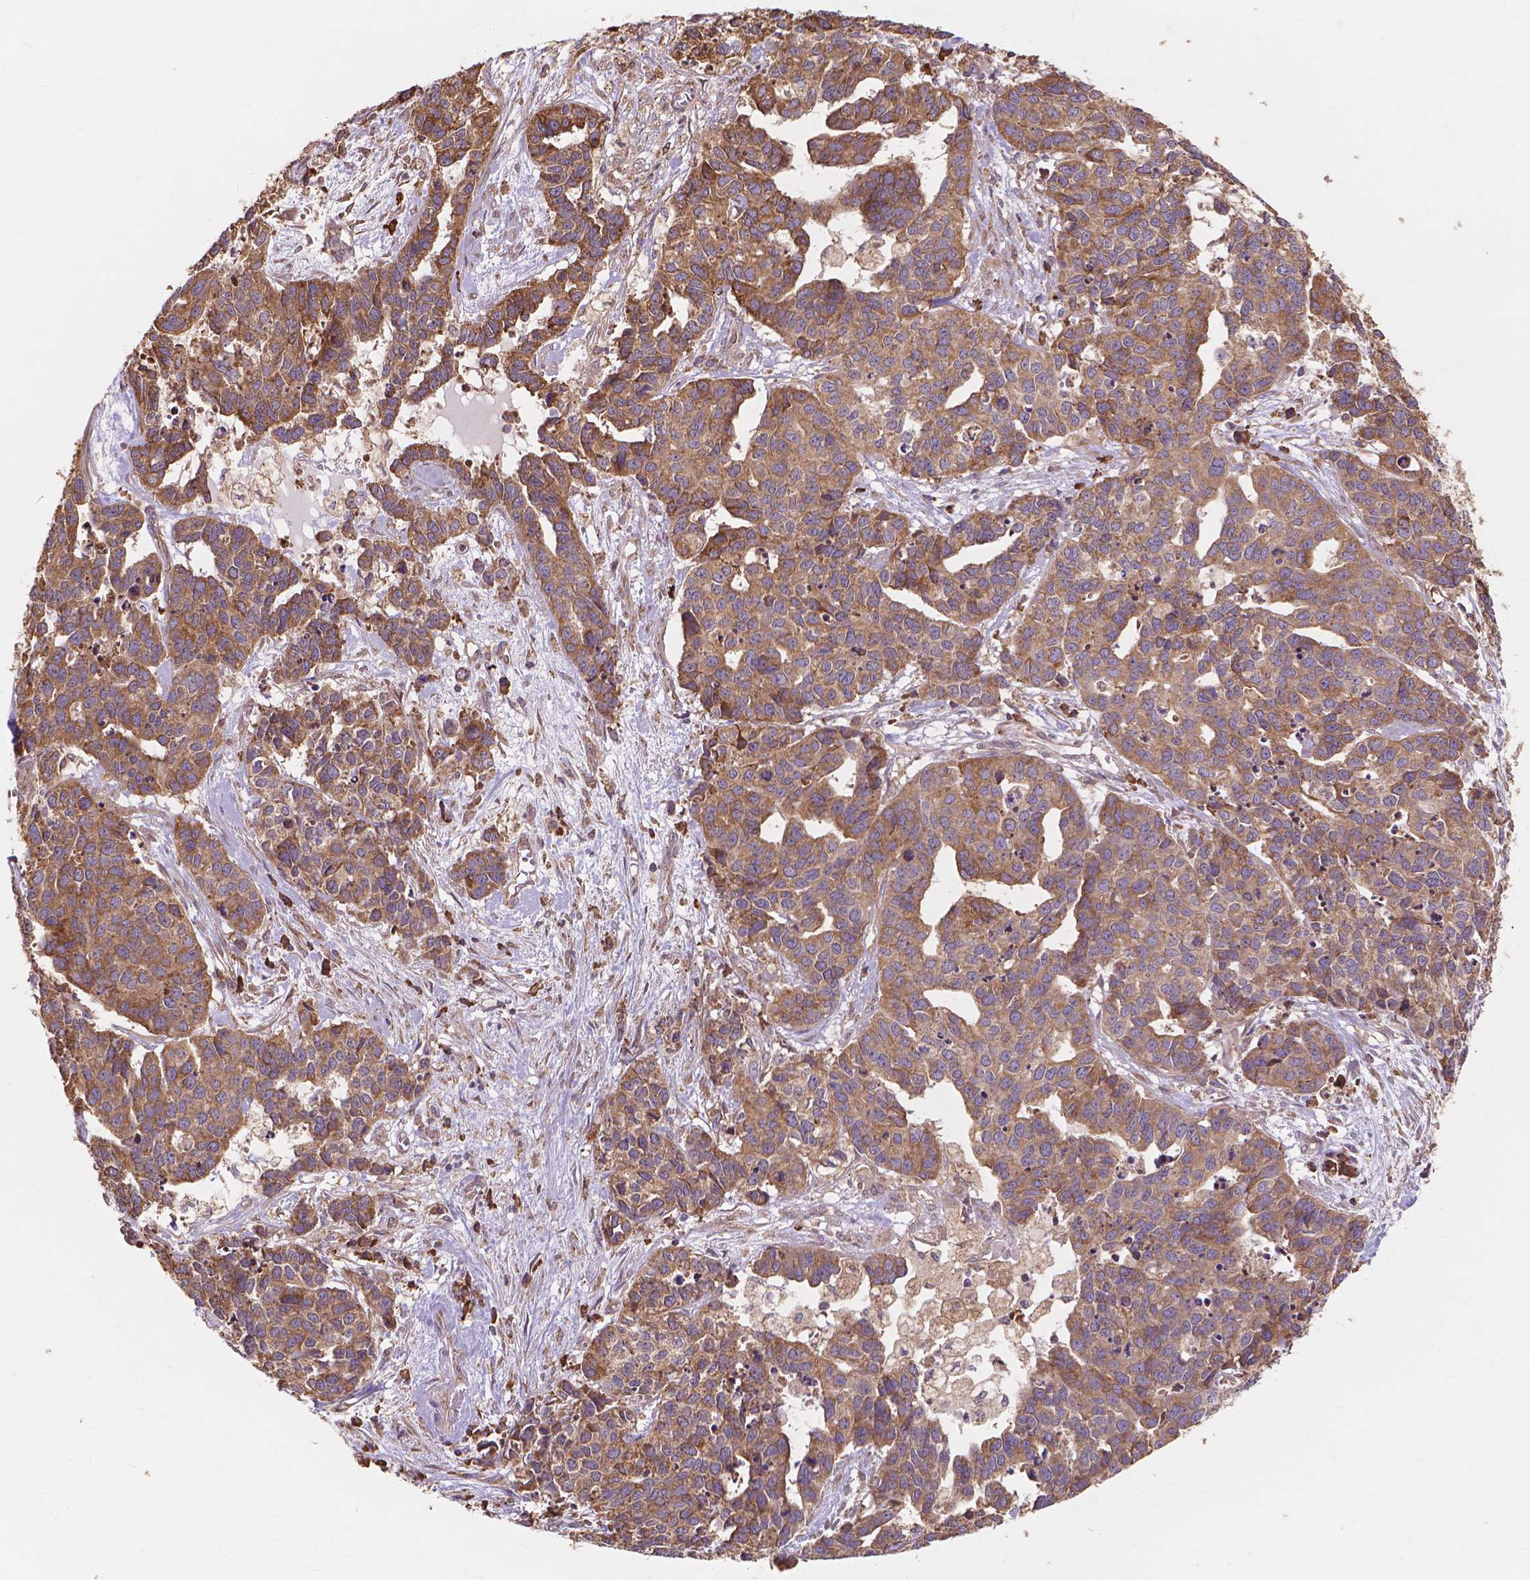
{"staining": {"intensity": "moderate", "quantity": ">75%", "location": "cytoplasmic/membranous"}, "tissue": "ovarian cancer", "cell_type": "Tumor cells", "image_type": "cancer", "snomed": [{"axis": "morphology", "description": "Carcinoma, endometroid"}, {"axis": "topography", "description": "Ovary"}], "caption": "Tumor cells demonstrate moderate cytoplasmic/membranous expression in about >75% of cells in ovarian cancer (endometroid carcinoma).", "gene": "TAB2", "patient": {"sex": "female", "age": 65}}